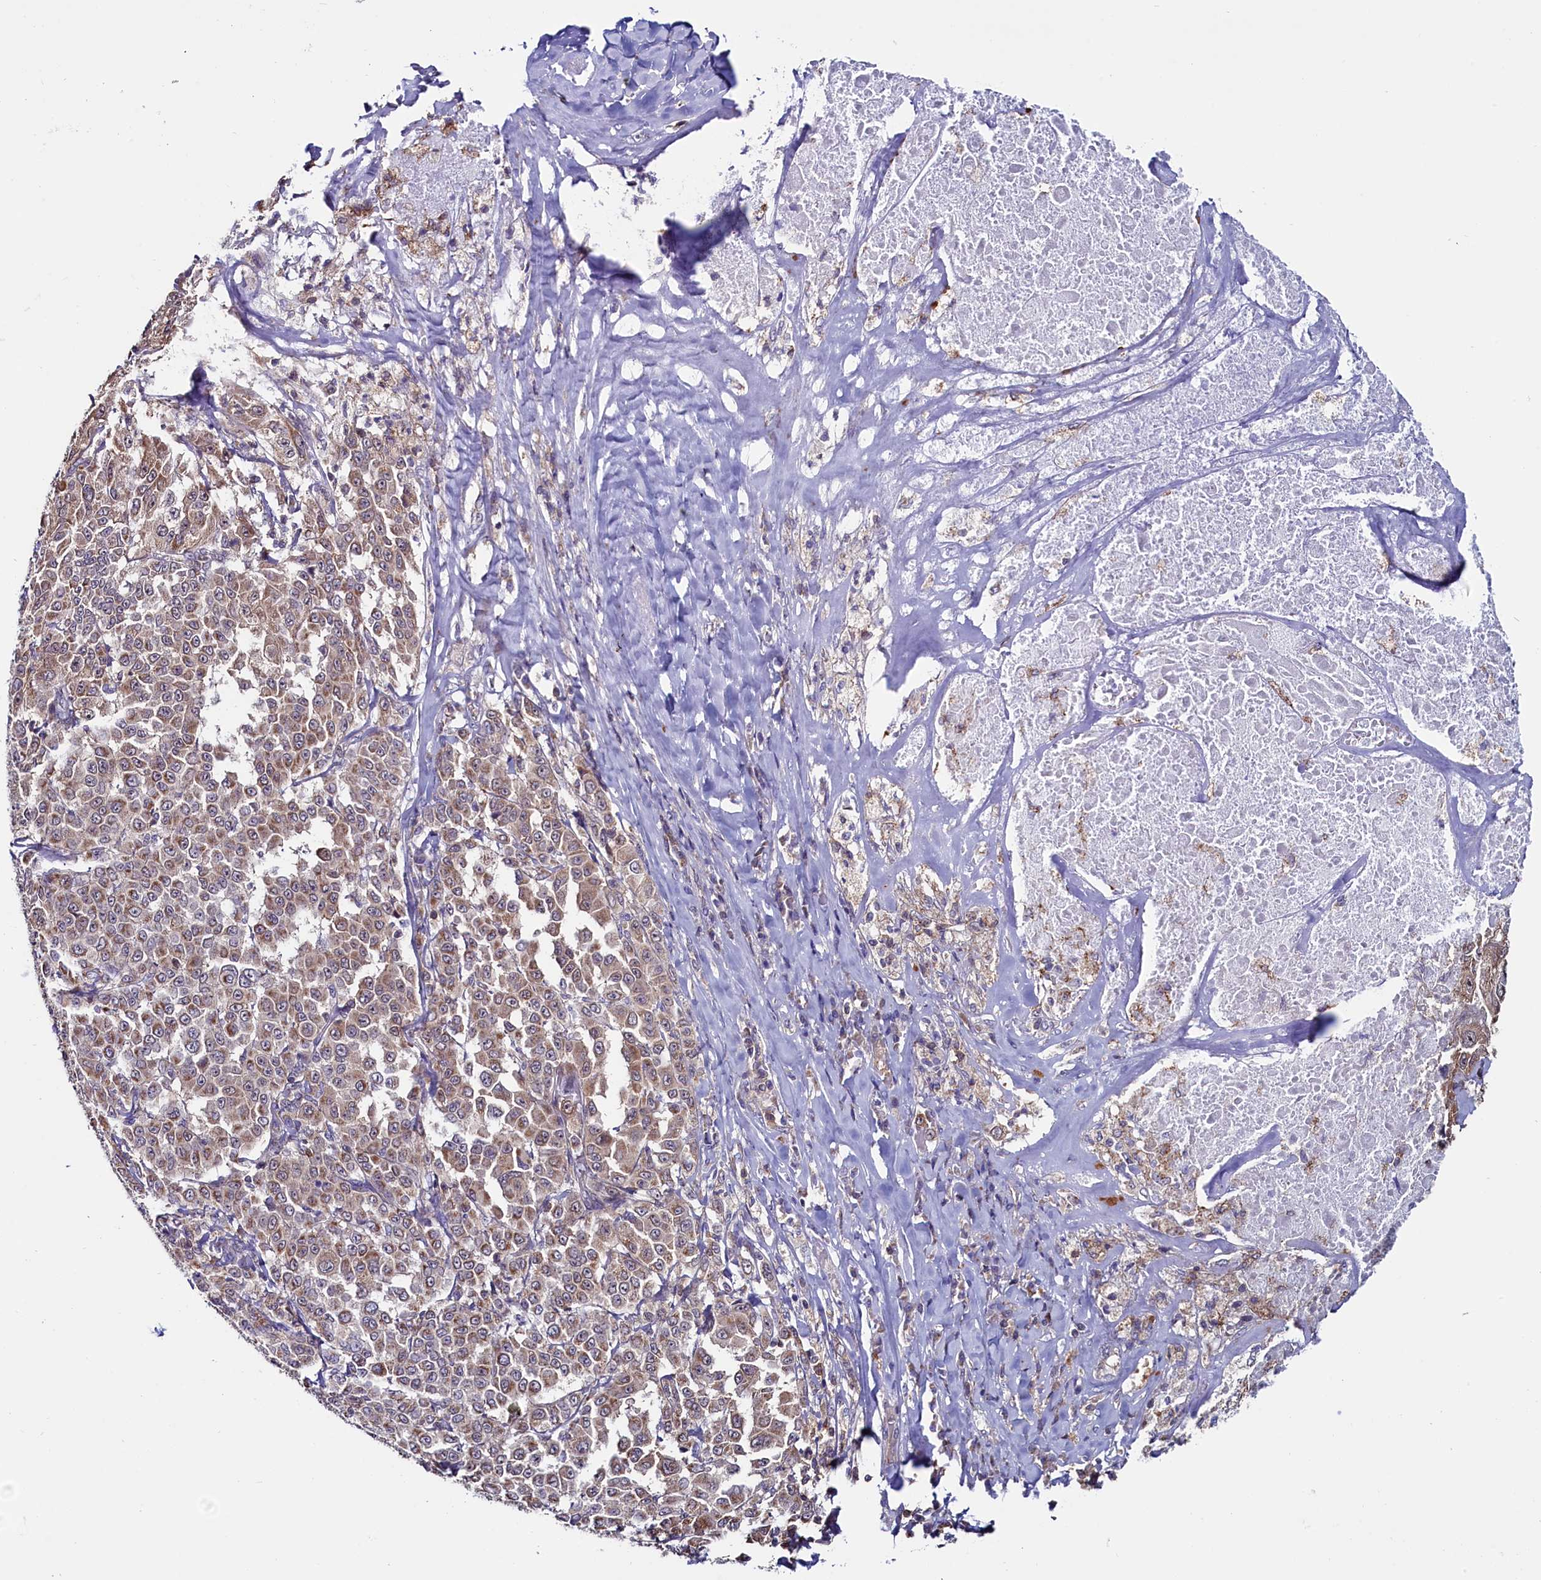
{"staining": {"intensity": "weak", "quantity": "25%-75%", "location": "cytoplasmic/membranous,nuclear"}, "tissue": "melanoma", "cell_type": "Tumor cells", "image_type": "cancer", "snomed": [{"axis": "morphology", "description": "Malignant melanoma, Metastatic site"}, {"axis": "topography", "description": "Lymph node"}], "caption": "Malignant melanoma (metastatic site) stained with DAB immunohistochemistry reveals low levels of weak cytoplasmic/membranous and nuclear positivity in approximately 25%-75% of tumor cells.", "gene": "CIAPIN1", "patient": {"sex": "male", "age": 62}}